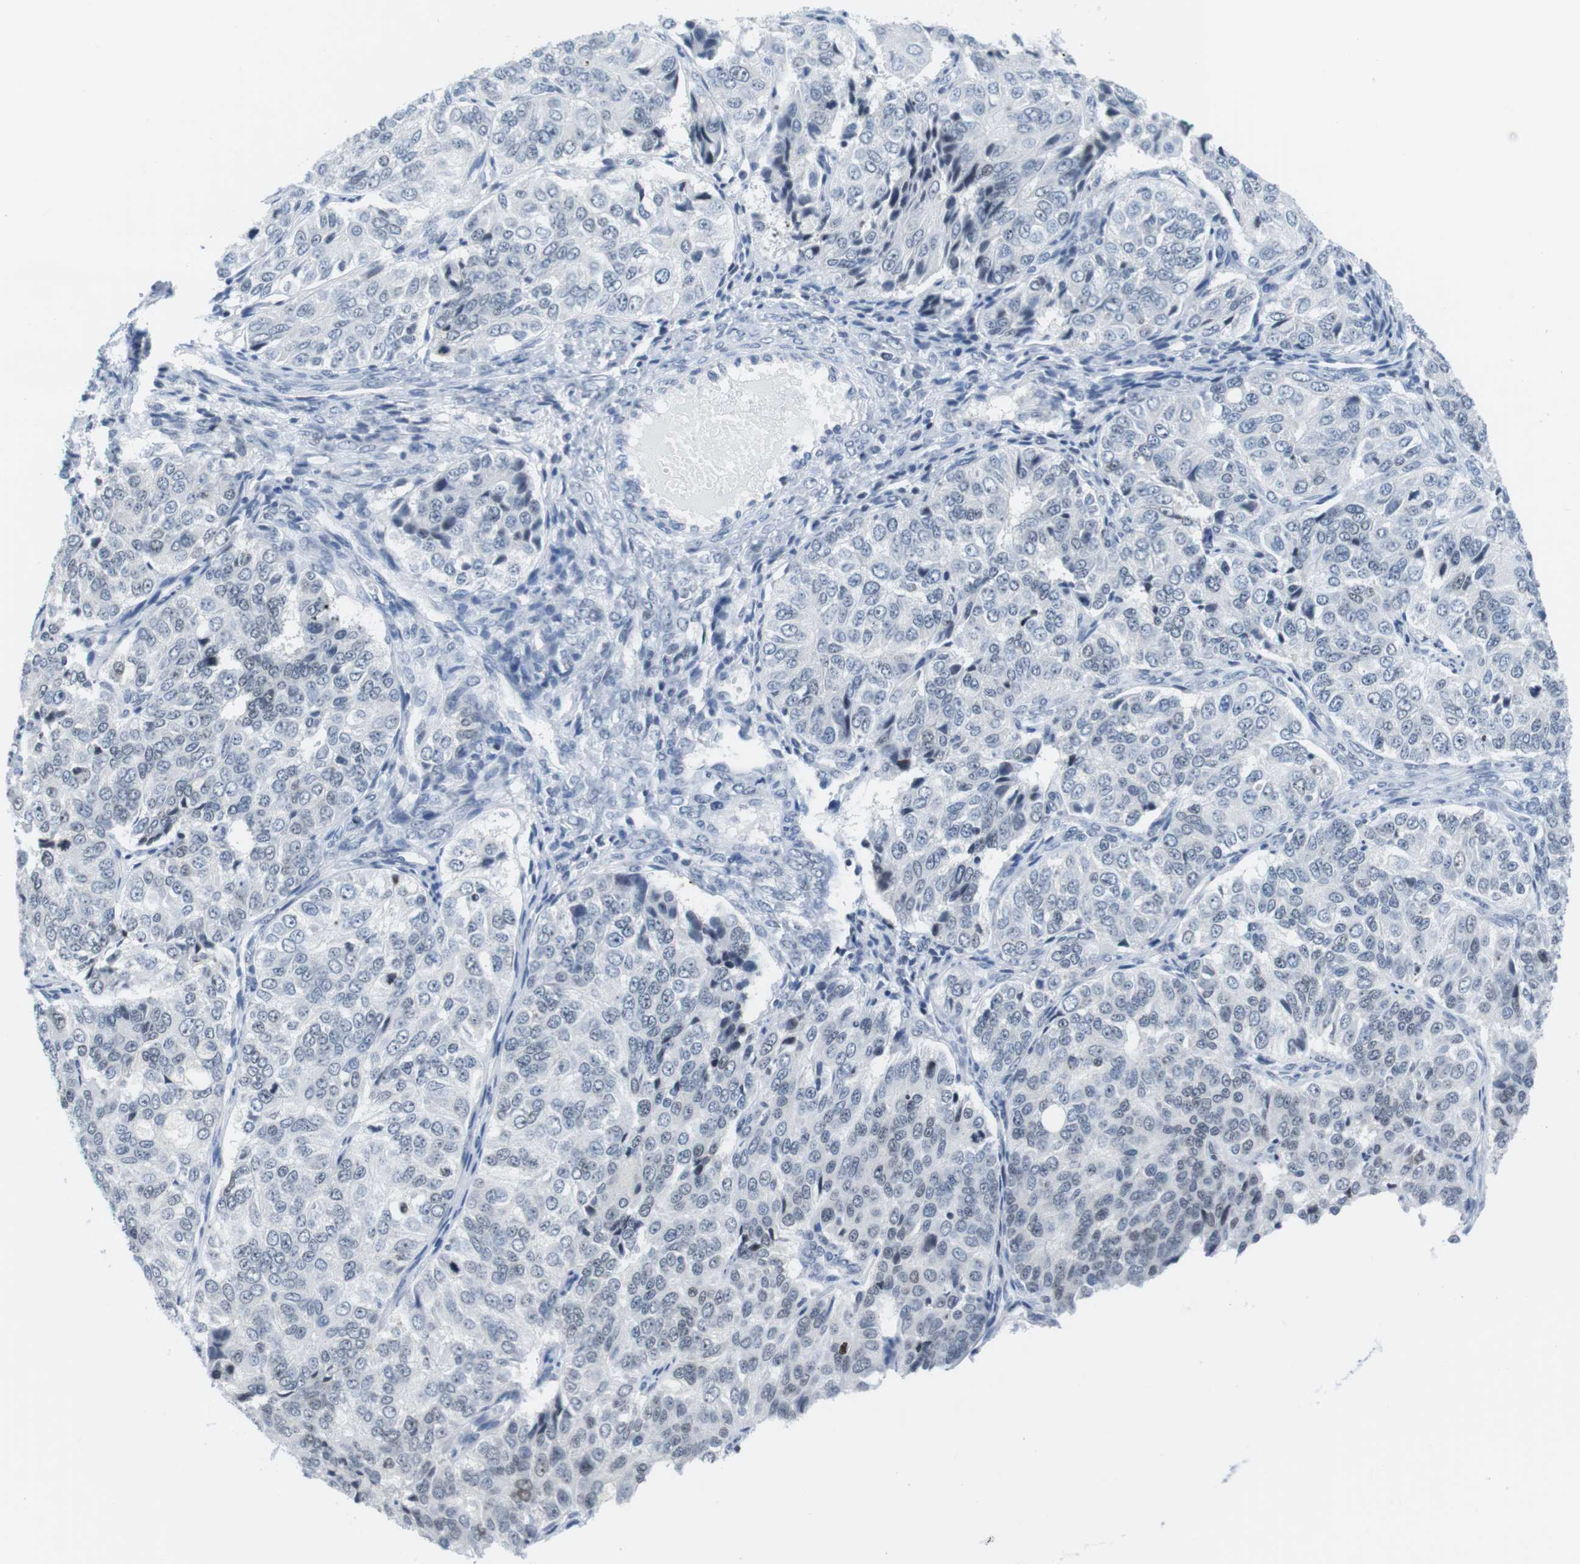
{"staining": {"intensity": "weak", "quantity": "<25%", "location": "nuclear"}, "tissue": "ovarian cancer", "cell_type": "Tumor cells", "image_type": "cancer", "snomed": [{"axis": "morphology", "description": "Carcinoma, endometroid"}, {"axis": "topography", "description": "Ovary"}], "caption": "IHC photomicrograph of neoplastic tissue: human ovarian endometroid carcinoma stained with DAB (3,3'-diaminobenzidine) demonstrates no significant protein staining in tumor cells. (DAB (3,3'-diaminobenzidine) immunohistochemistry (IHC) with hematoxylin counter stain).", "gene": "NIFK", "patient": {"sex": "female", "age": 51}}